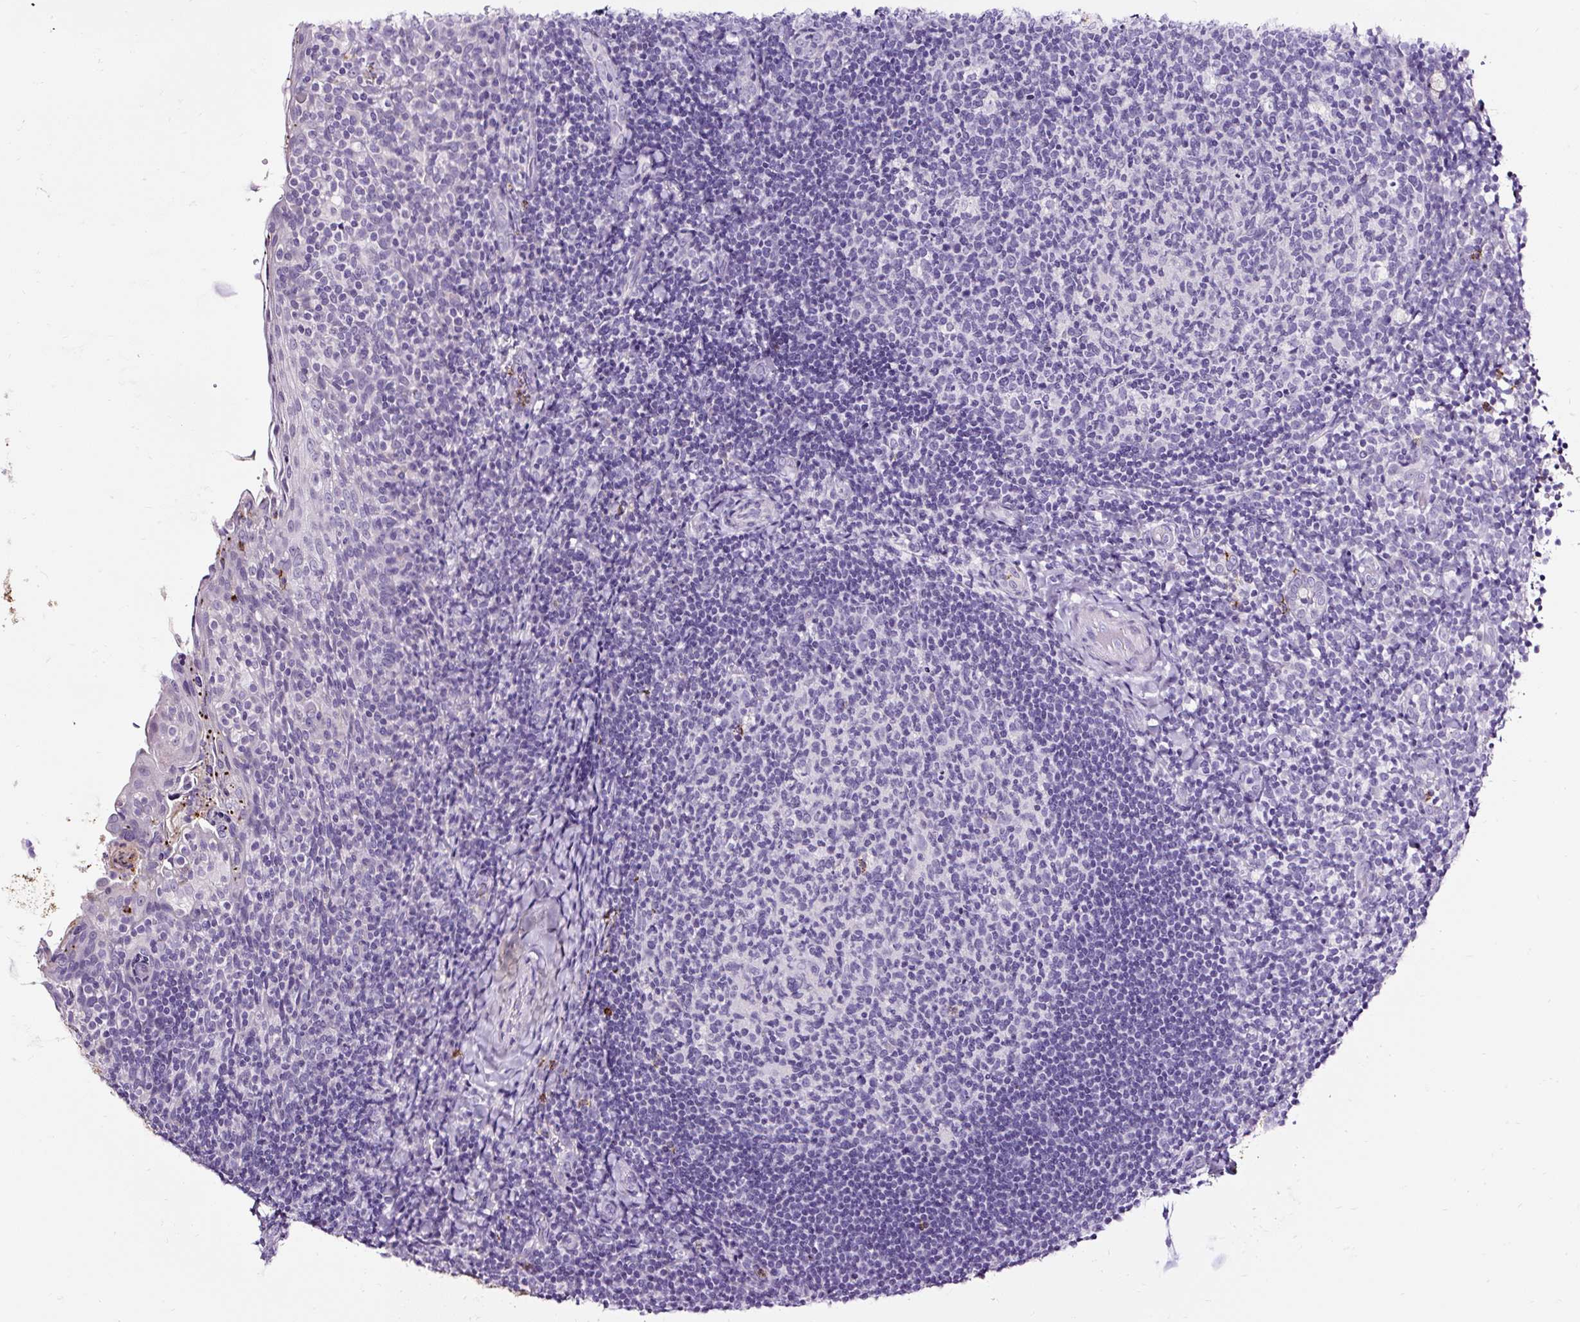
{"staining": {"intensity": "negative", "quantity": "none", "location": "none"}, "tissue": "tonsil", "cell_type": "Germinal center cells", "image_type": "normal", "snomed": [{"axis": "morphology", "description": "Normal tissue, NOS"}, {"axis": "topography", "description": "Tonsil"}], "caption": "Immunohistochemistry histopathology image of unremarkable human tonsil stained for a protein (brown), which reveals no positivity in germinal center cells.", "gene": "SLC7A8", "patient": {"sex": "female", "age": 10}}